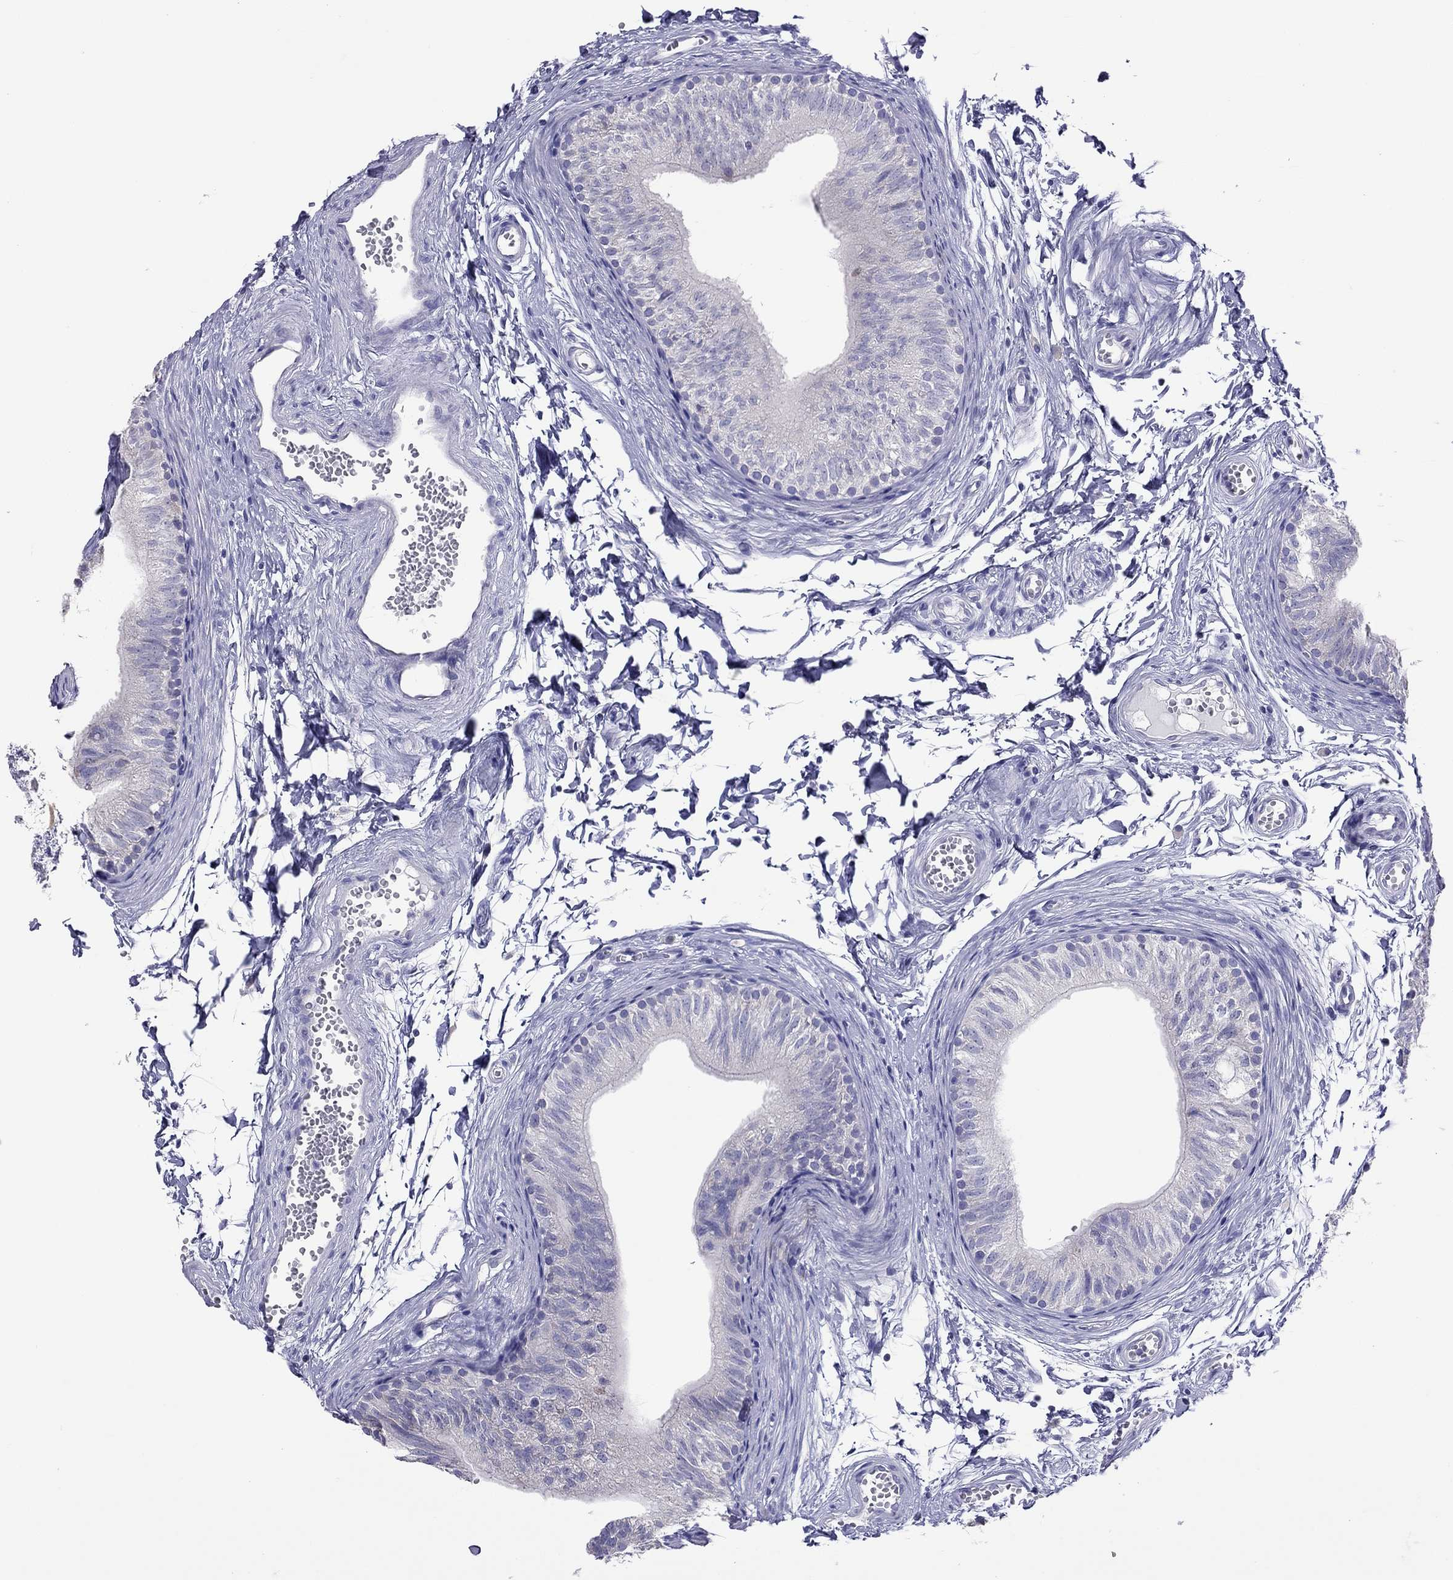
{"staining": {"intensity": "negative", "quantity": "none", "location": "none"}, "tissue": "epididymis", "cell_type": "Glandular cells", "image_type": "normal", "snomed": [{"axis": "morphology", "description": "Normal tissue, NOS"}, {"axis": "topography", "description": "Epididymis"}], "caption": "High magnification brightfield microscopy of normal epididymis stained with DAB (brown) and counterstained with hematoxylin (blue): glandular cells show no significant expression. (DAB (3,3'-diaminobenzidine) immunohistochemistry (IHC) visualized using brightfield microscopy, high magnification).", "gene": "COL9A1", "patient": {"sex": "male", "age": 22}}